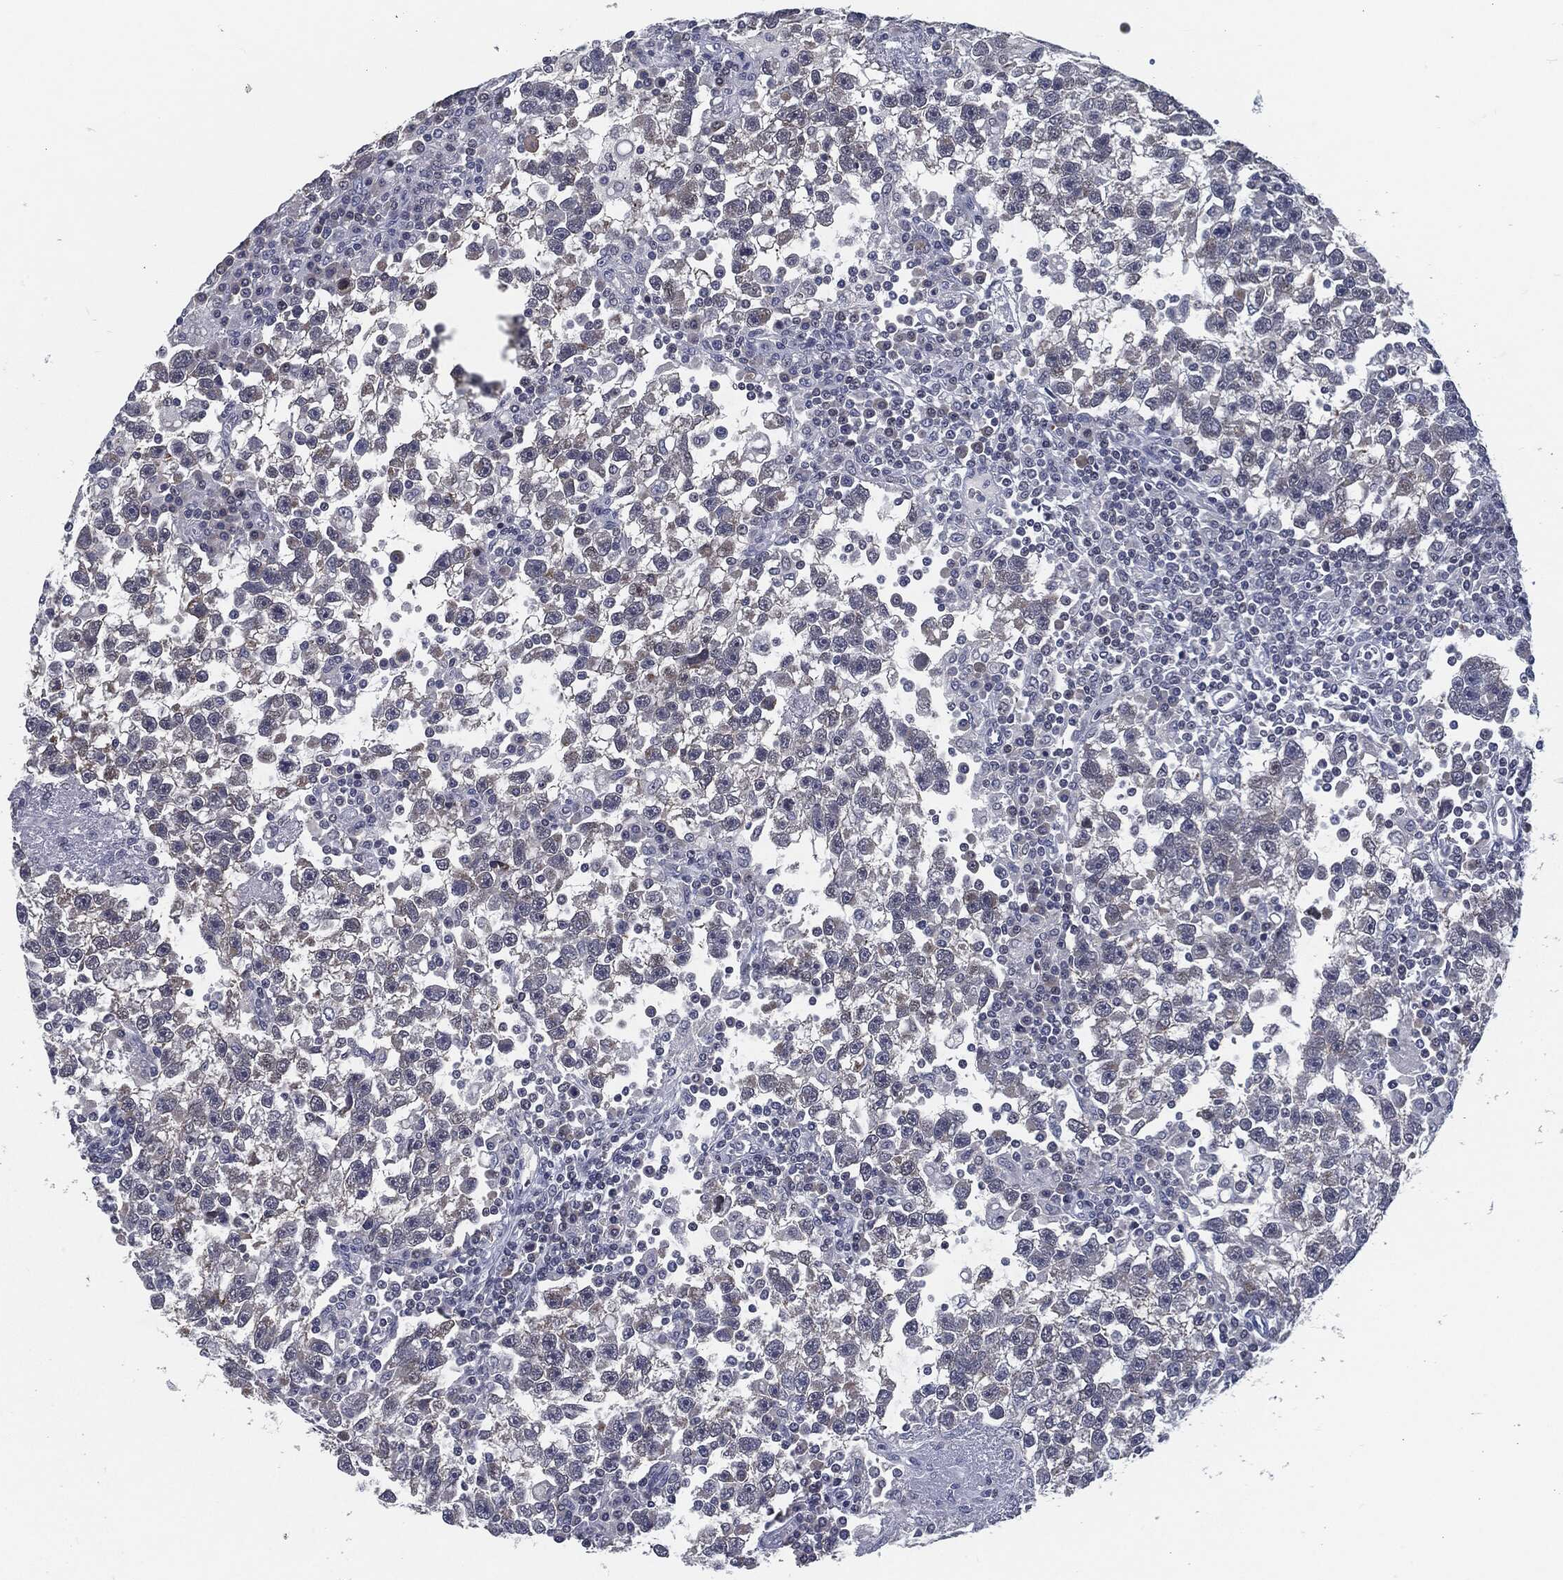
{"staining": {"intensity": "weak", "quantity": "<25%", "location": "cytoplasmic/membranous"}, "tissue": "testis cancer", "cell_type": "Tumor cells", "image_type": "cancer", "snomed": [{"axis": "morphology", "description": "Seminoma, NOS"}, {"axis": "topography", "description": "Testis"}], "caption": "DAB immunohistochemical staining of human seminoma (testis) demonstrates no significant expression in tumor cells.", "gene": "PROM1", "patient": {"sex": "male", "age": 47}}